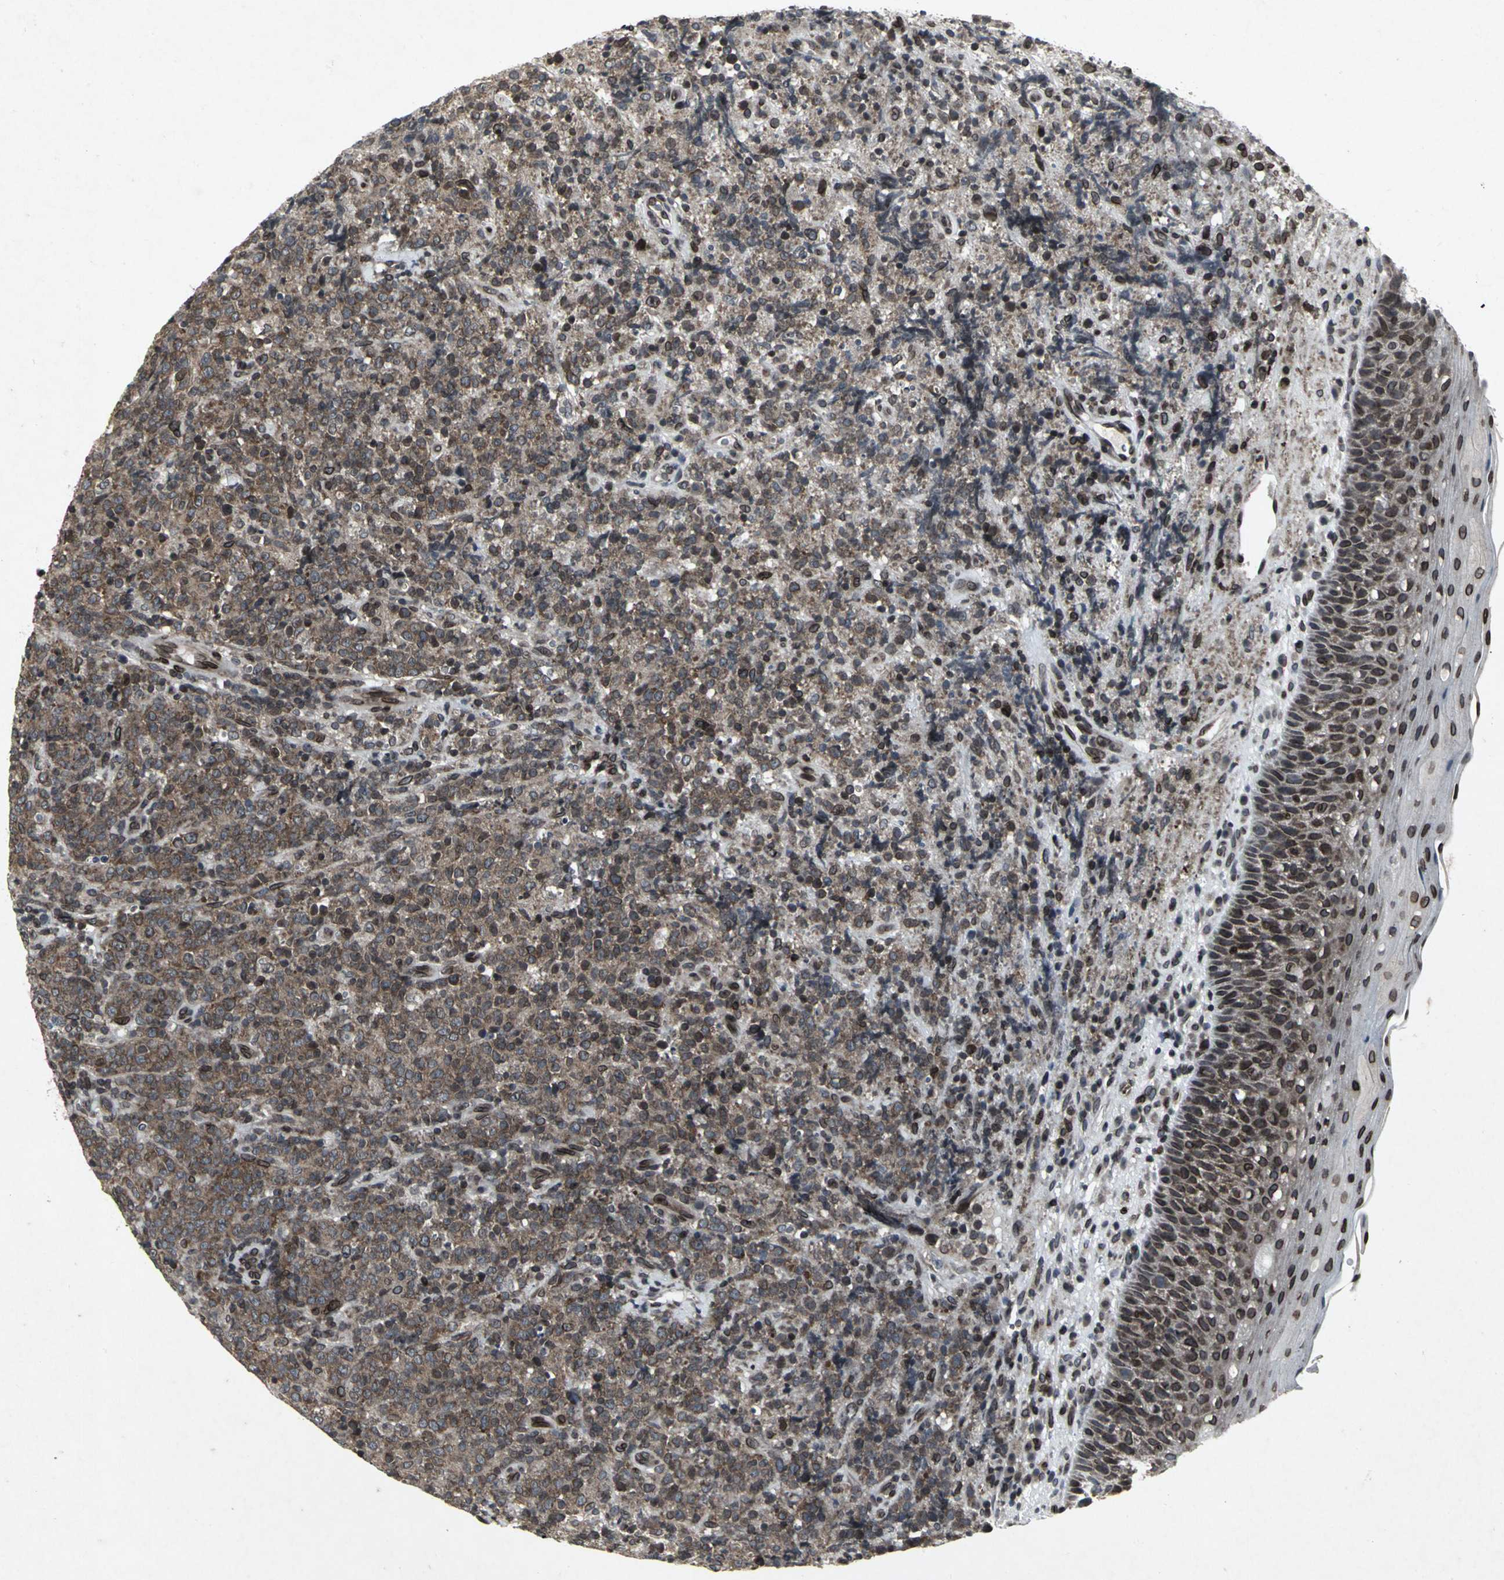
{"staining": {"intensity": "moderate", "quantity": ">75%", "location": "cytoplasmic/membranous,nuclear"}, "tissue": "lymphoma", "cell_type": "Tumor cells", "image_type": "cancer", "snomed": [{"axis": "morphology", "description": "Malignant lymphoma, non-Hodgkin's type, High grade"}, {"axis": "topography", "description": "Tonsil"}], "caption": "Immunohistochemical staining of human lymphoma exhibits medium levels of moderate cytoplasmic/membranous and nuclear positivity in approximately >75% of tumor cells. (DAB = brown stain, brightfield microscopy at high magnification).", "gene": "SH2B3", "patient": {"sex": "female", "age": 36}}